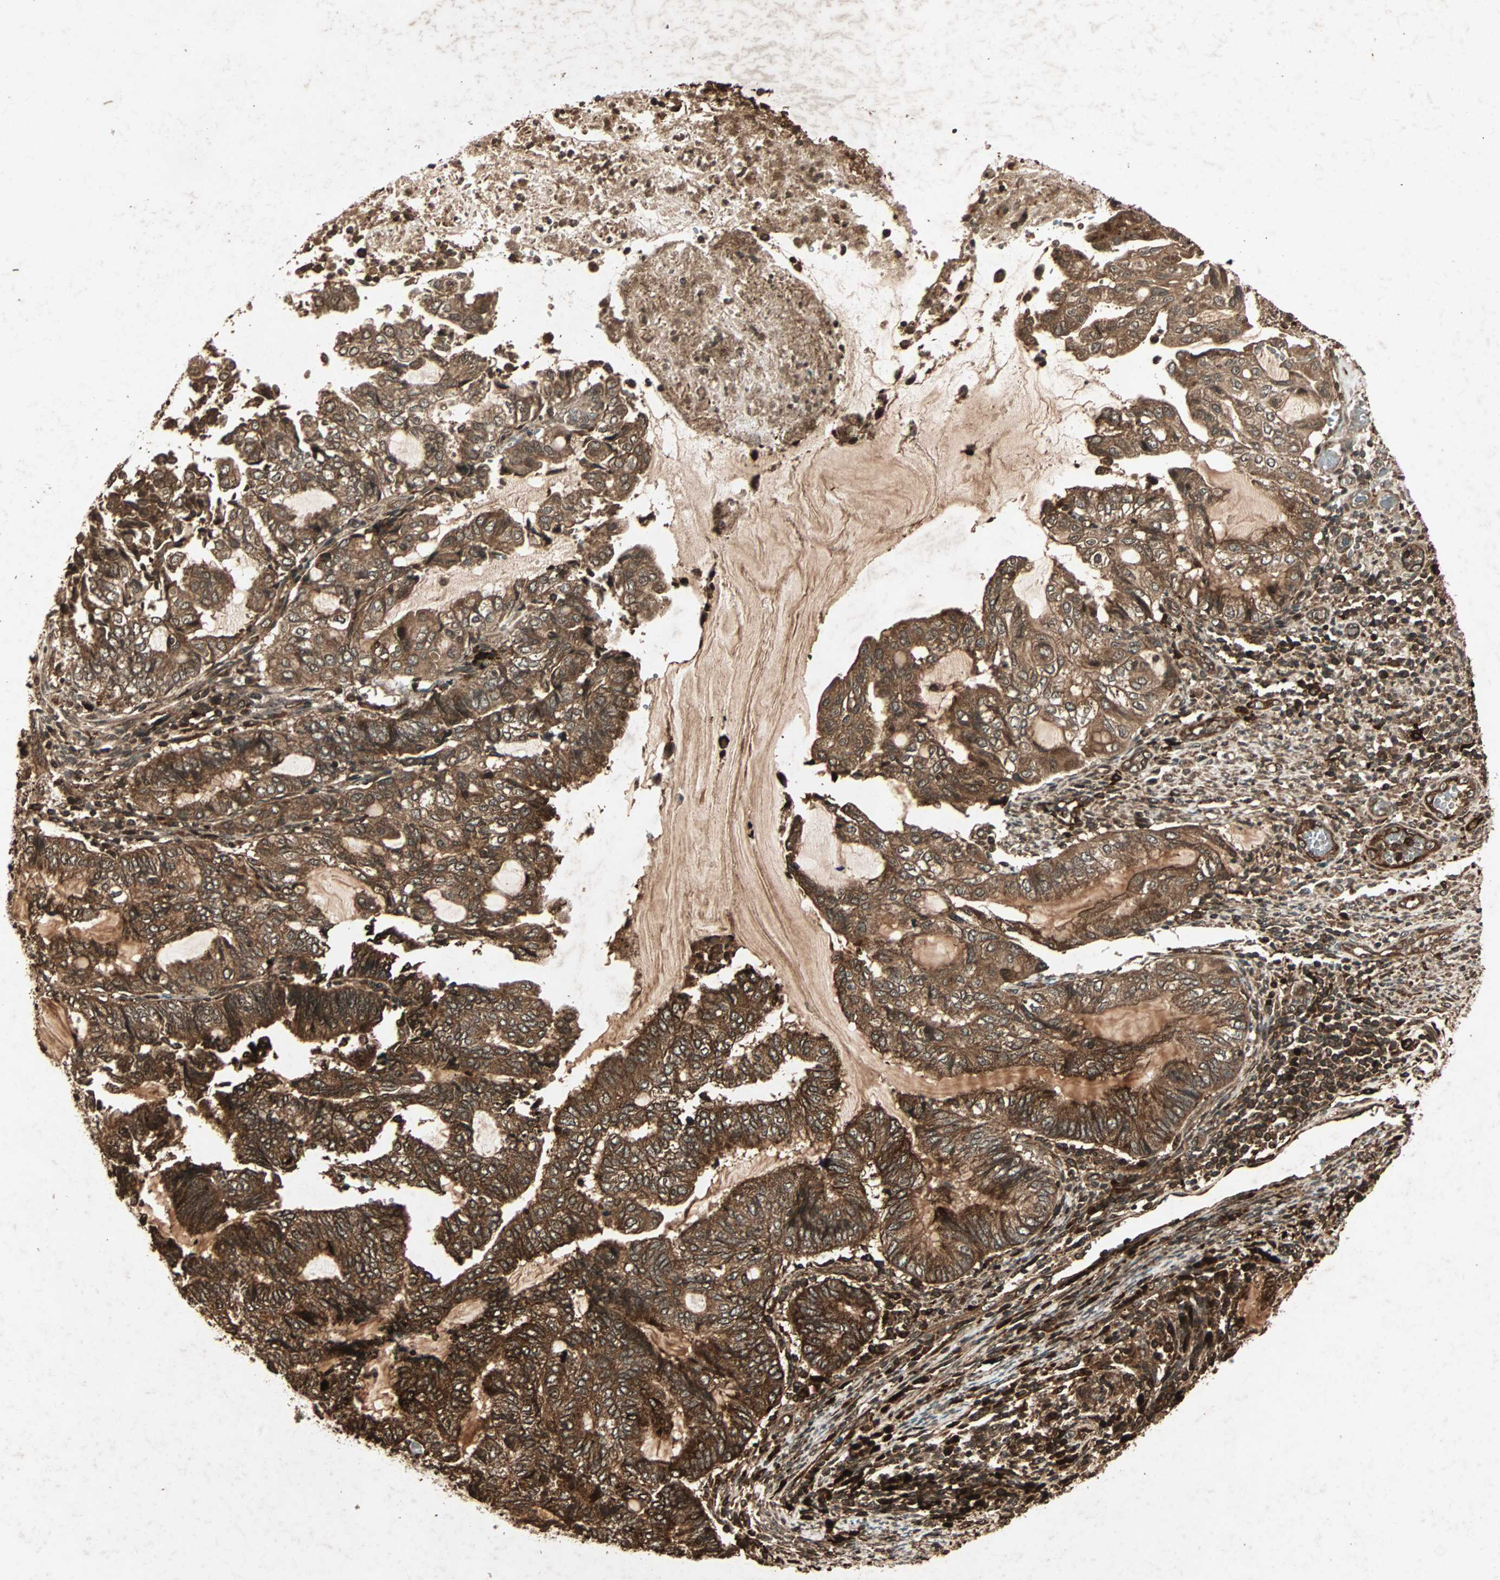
{"staining": {"intensity": "strong", "quantity": ">75%", "location": "cytoplasmic/membranous"}, "tissue": "endometrial cancer", "cell_type": "Tumor cells", "image_type": "cancer", "snomed": [{"axis": "morphology", "description": "Adenocarcinoma, NOS"}, {"axis": "topography", "description": "Uterus"}, {"axis": "topography", "description": "Endometrium"}], "caption": "Immunohistochemistry of adenocarcinoma (endometrial) displays high levels of strong cytoplasmic/membranous staining in approximately >75% of tumor cells.", "gene": "RFFL", "patient": {"sex": "female", "age": 70}}